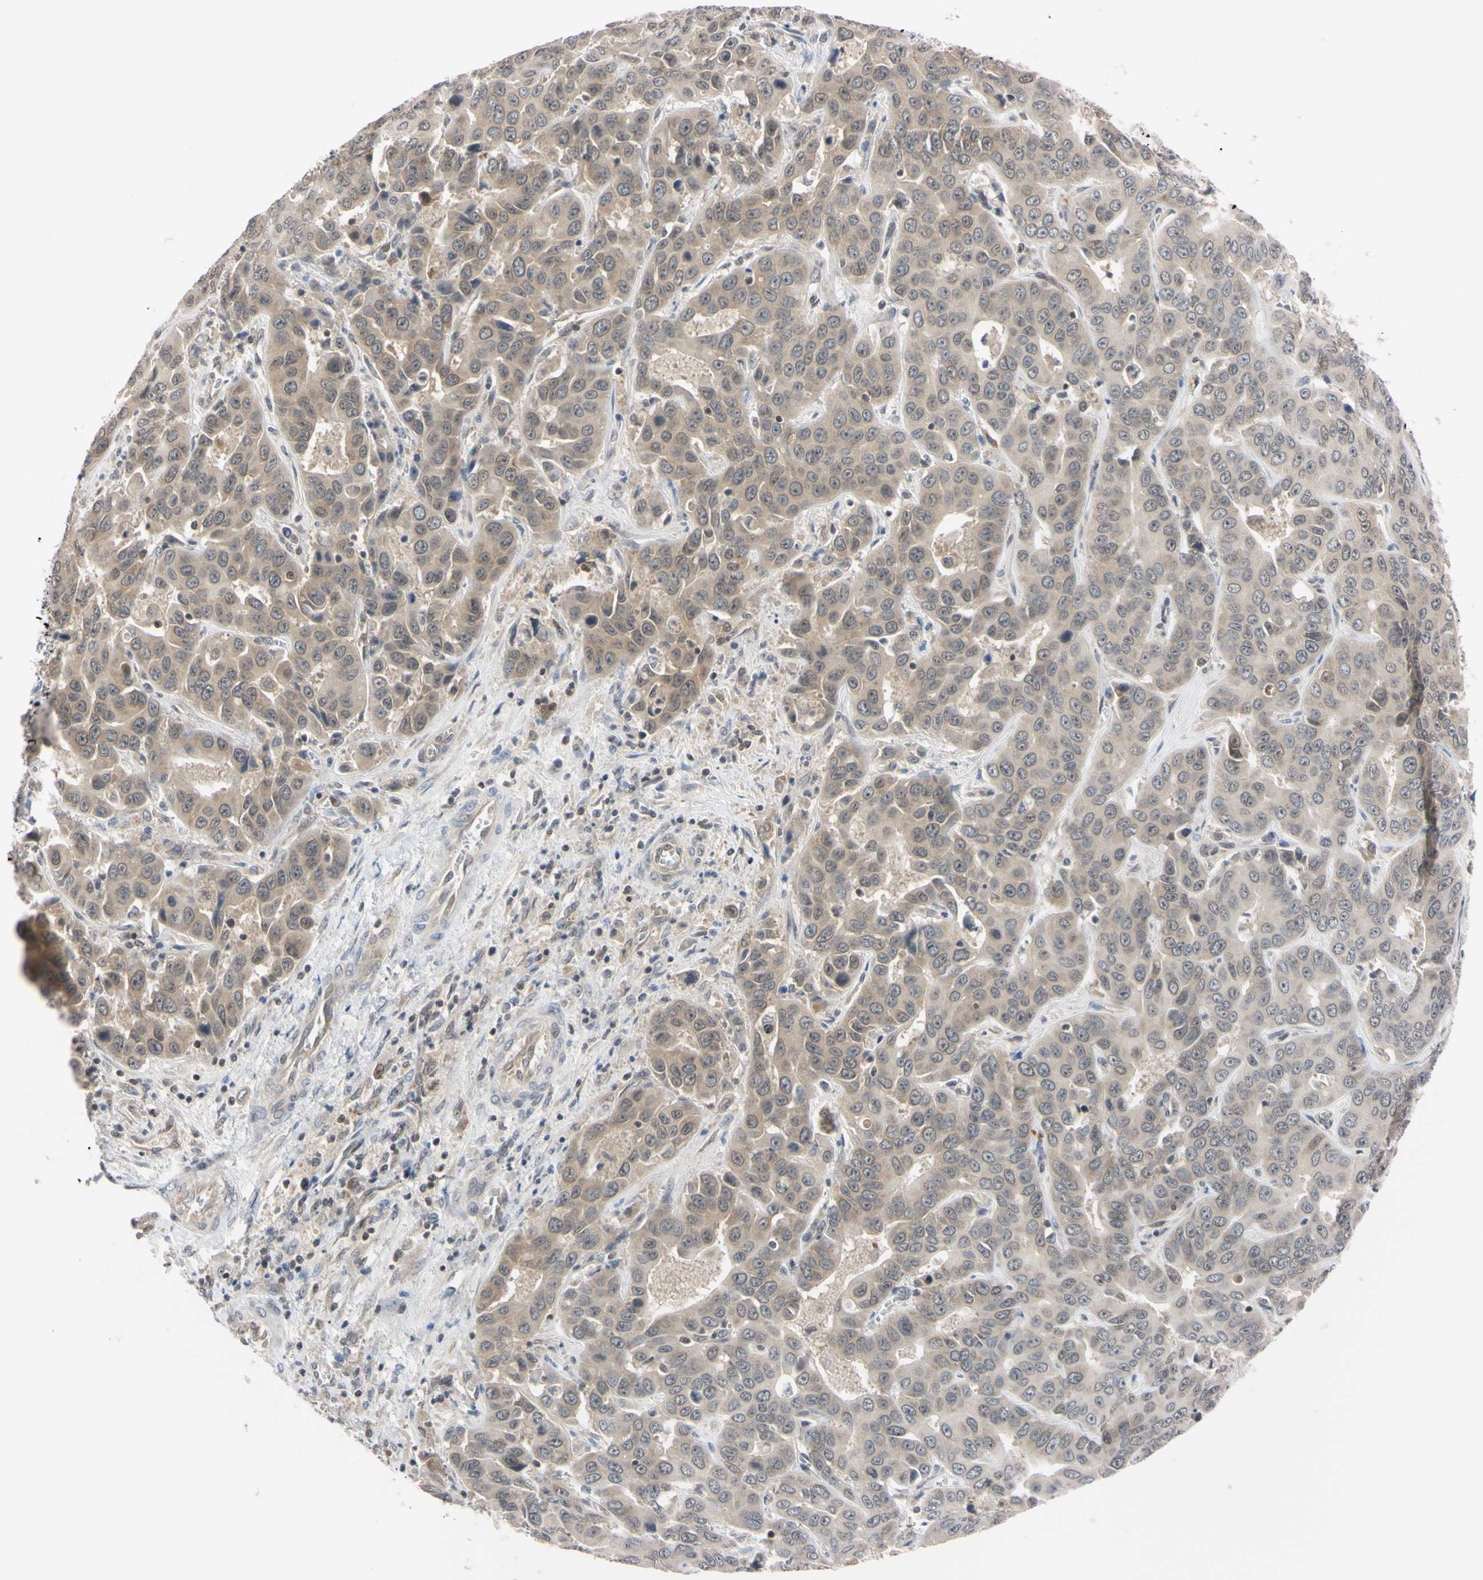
{"staining": {"intensity": "weak", "quantity": ">75%", "location": "cytoplasmic/membranous"}, "tissue": "liver cancer", "cell_type": "Tumor cells", "image_type": "cancer", "snomed": [{"axis": "morphology", "description": "Cholangiocarcinoma"}, {"axis": "topography", "description": "Liver"}], "caption": "An immunohistochemistry histopathology image of neoplastic tissue is shown. Protein staining in brown highlights weak cytoplasmic/membranous positivity in cholangiocarcinoma (liver) within tumor cells.", "gene": "UBE2I", "patient": {"sex": "female", "age": 52}}